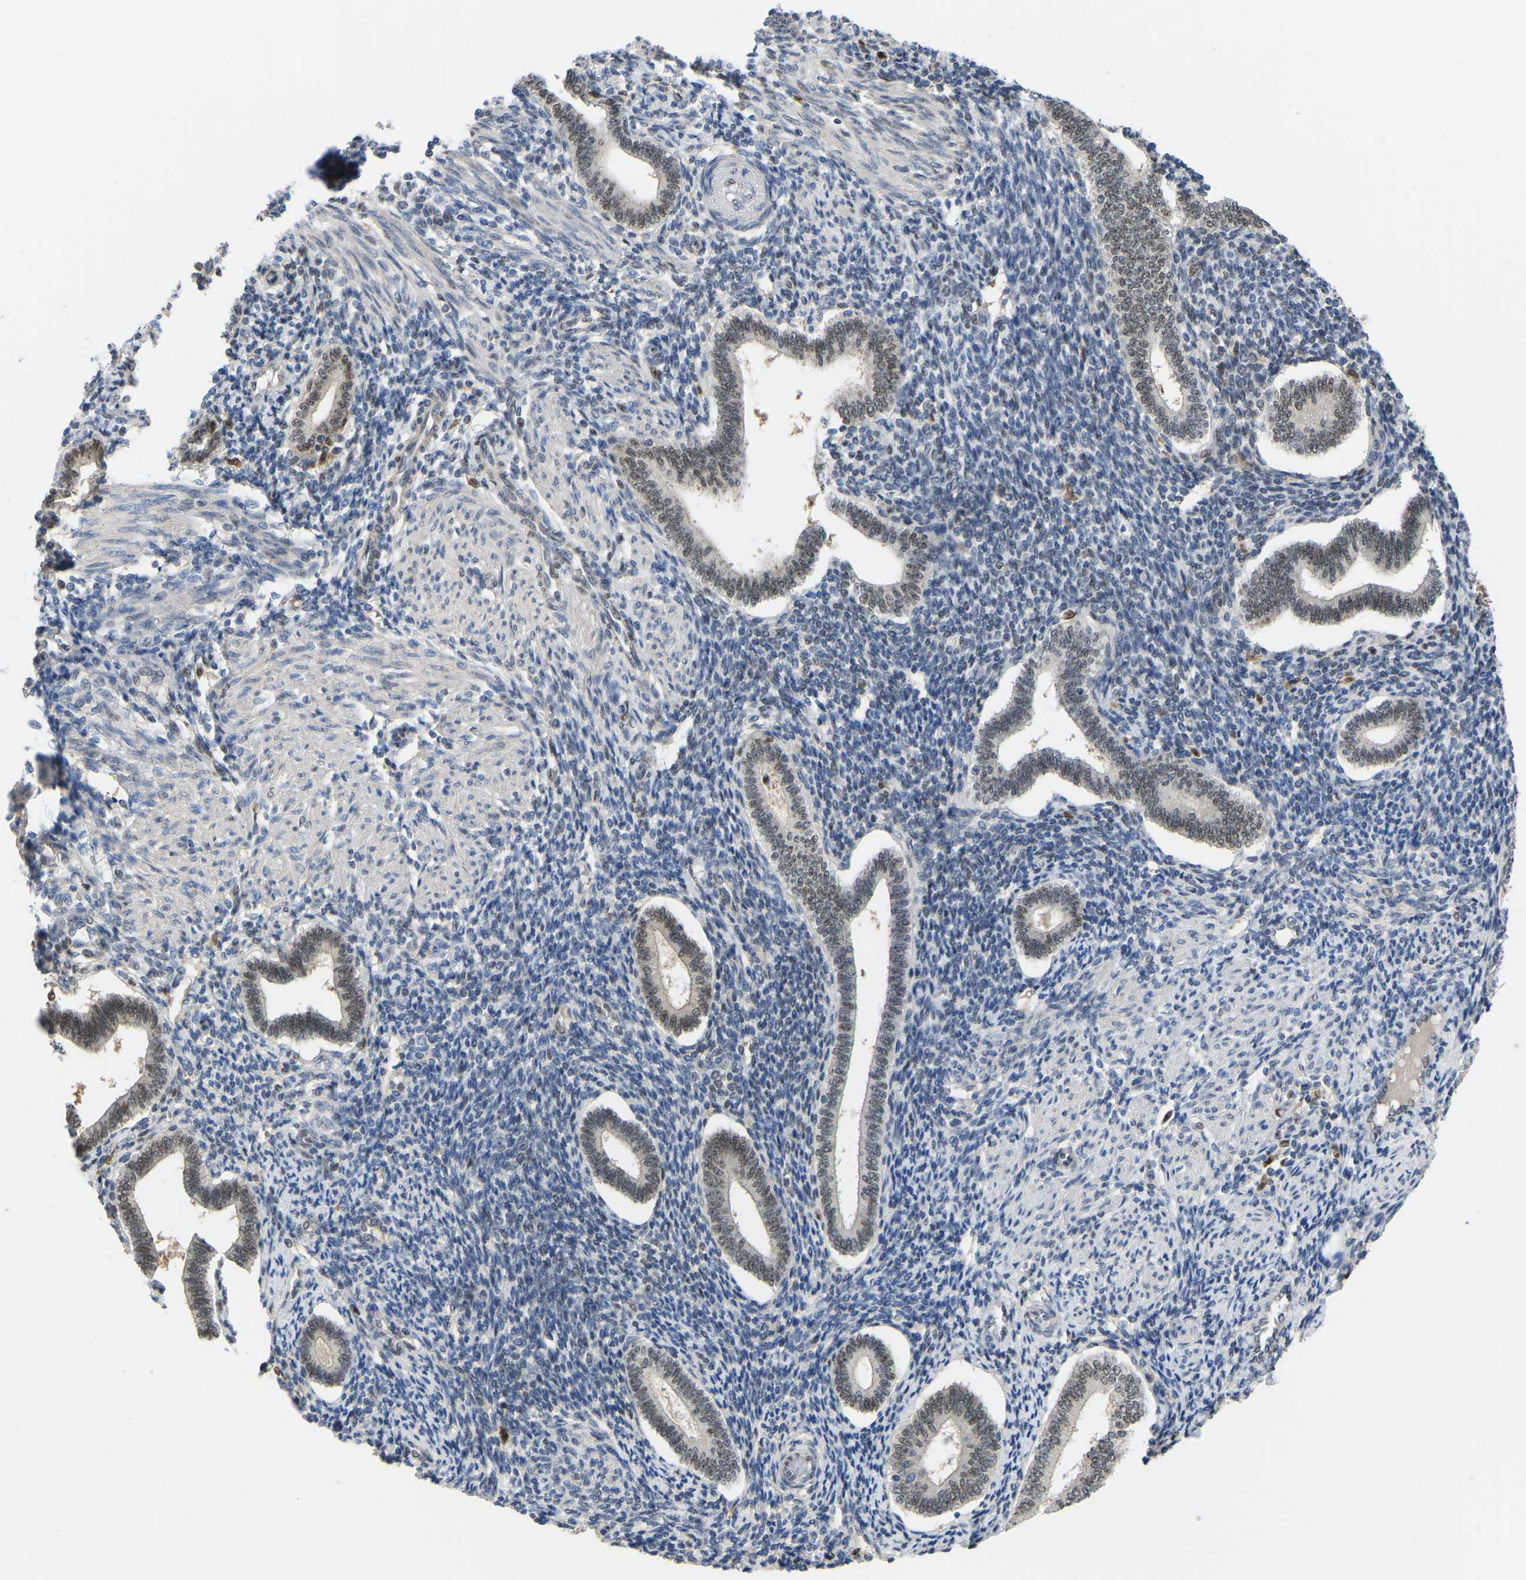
{"staining": {"intensity": "moderate", "quantity": "<25%", "location": "nuclear"}, "tissue": "endometrium", "cell_type": "Cells in endometrial stroma", "image_type": "normal", "snomed": [{"axis": "morphology", "description": "Normal tissue, NOS"}, {"axis": "topography", "description": "Endometrium"}], "caption": "Immunohistochemistry (DAB) staining of normal human endometrium shows moderate nuclear protein expression in approximately <25% of cells in endometrial stroma.", "gene": "KLRG2", "patient": {"sex": "female", "age": 42}}